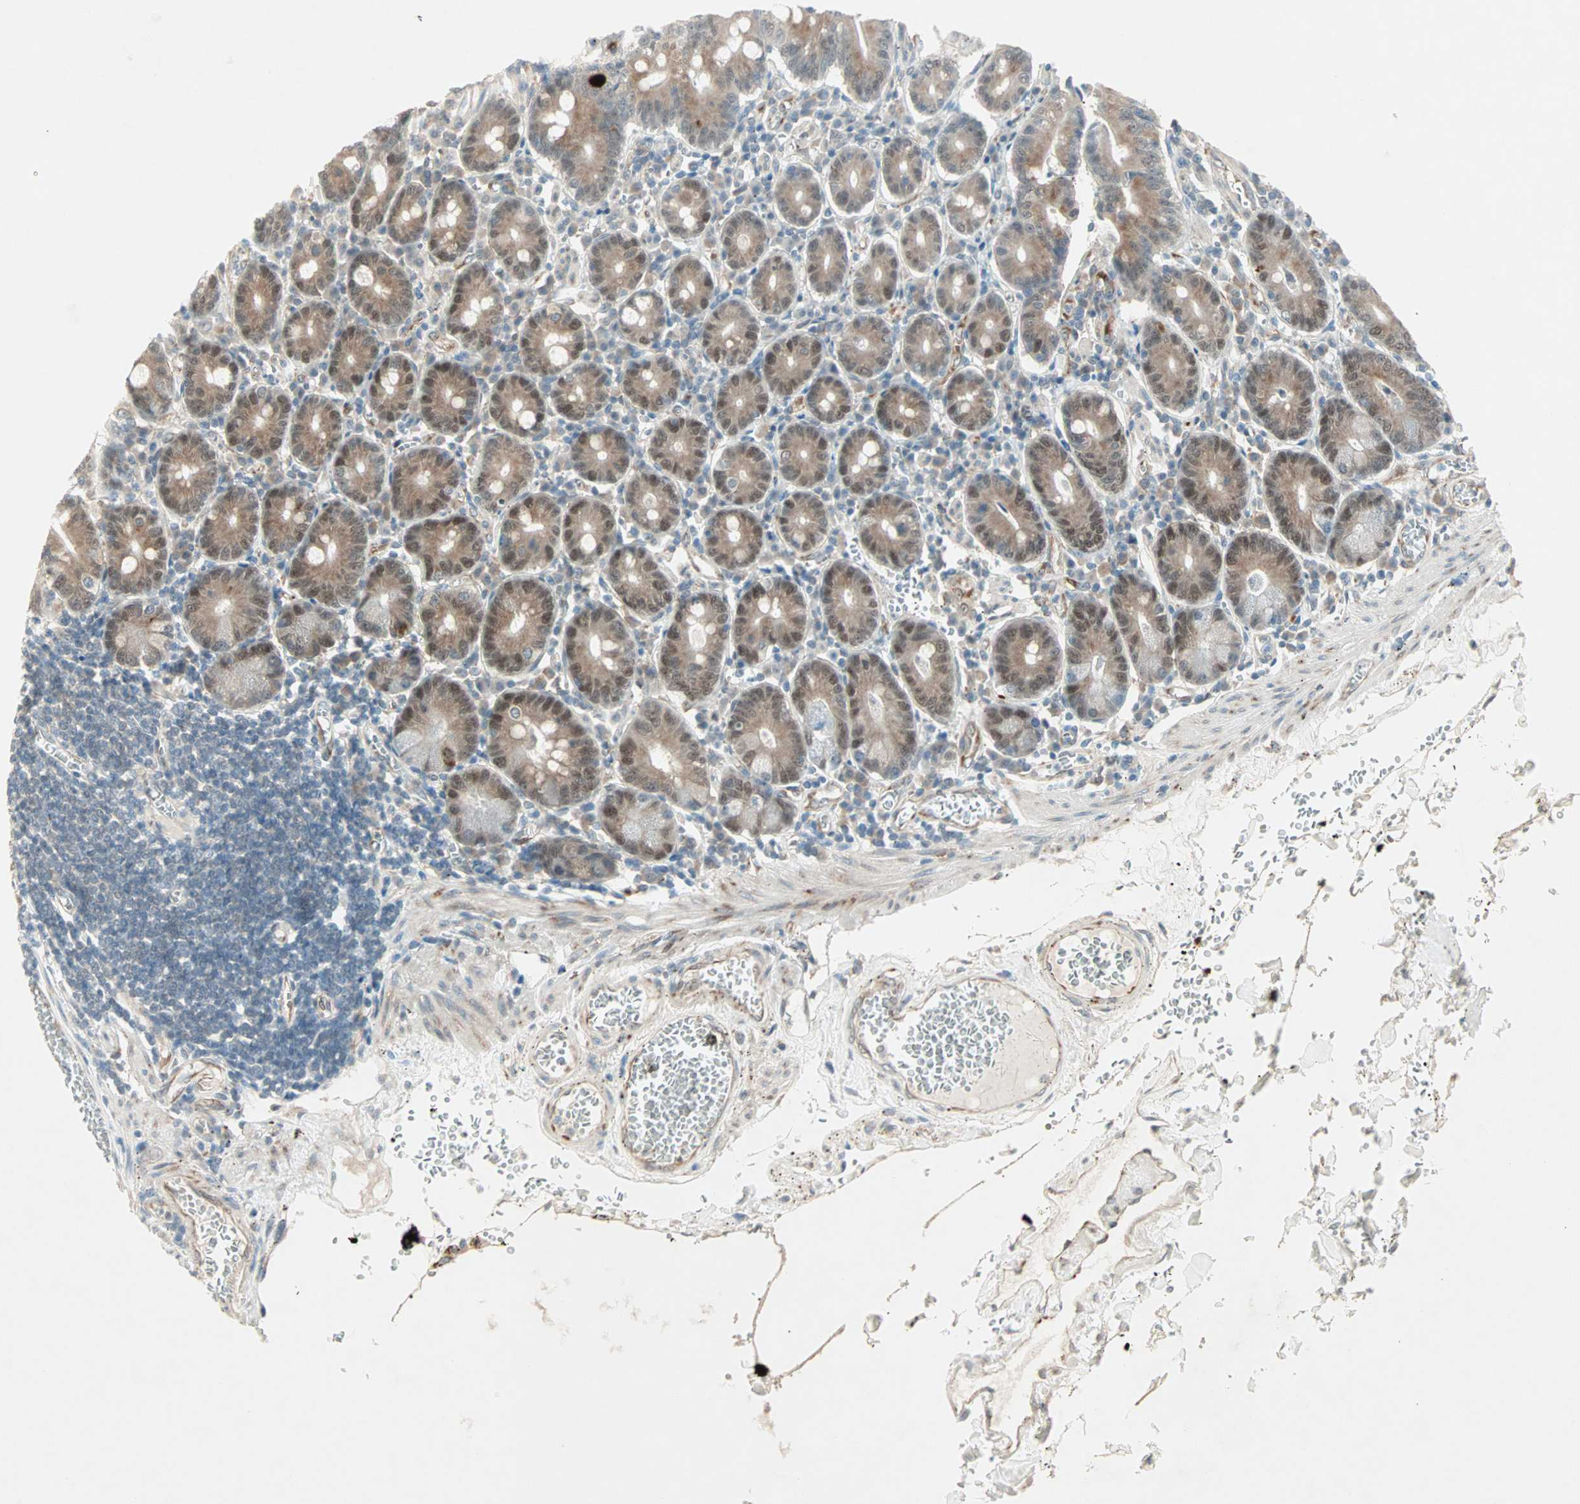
{"staining": {"intensity": "moderate", "quantity": ">75%", "location": "cytoplasmic/membranous,nuclear"}, "tissue": "small intestine", "cell_type": "Glandular cells", "image_type": "normal", "snomed": [{"axis": "morphology", "description": "Normal tissue, NOS"}, {"axis": "topography", "description": "Small intestine"}], "caption": "Brown immunohistochemical staining in benign small intestine reveals moderate cytoplasmic/membranous,nuclear positivity in approximately >75% of glandular cells.", "gene": "ZNF37A", "patient": {"sex": "male", "age": 71}}